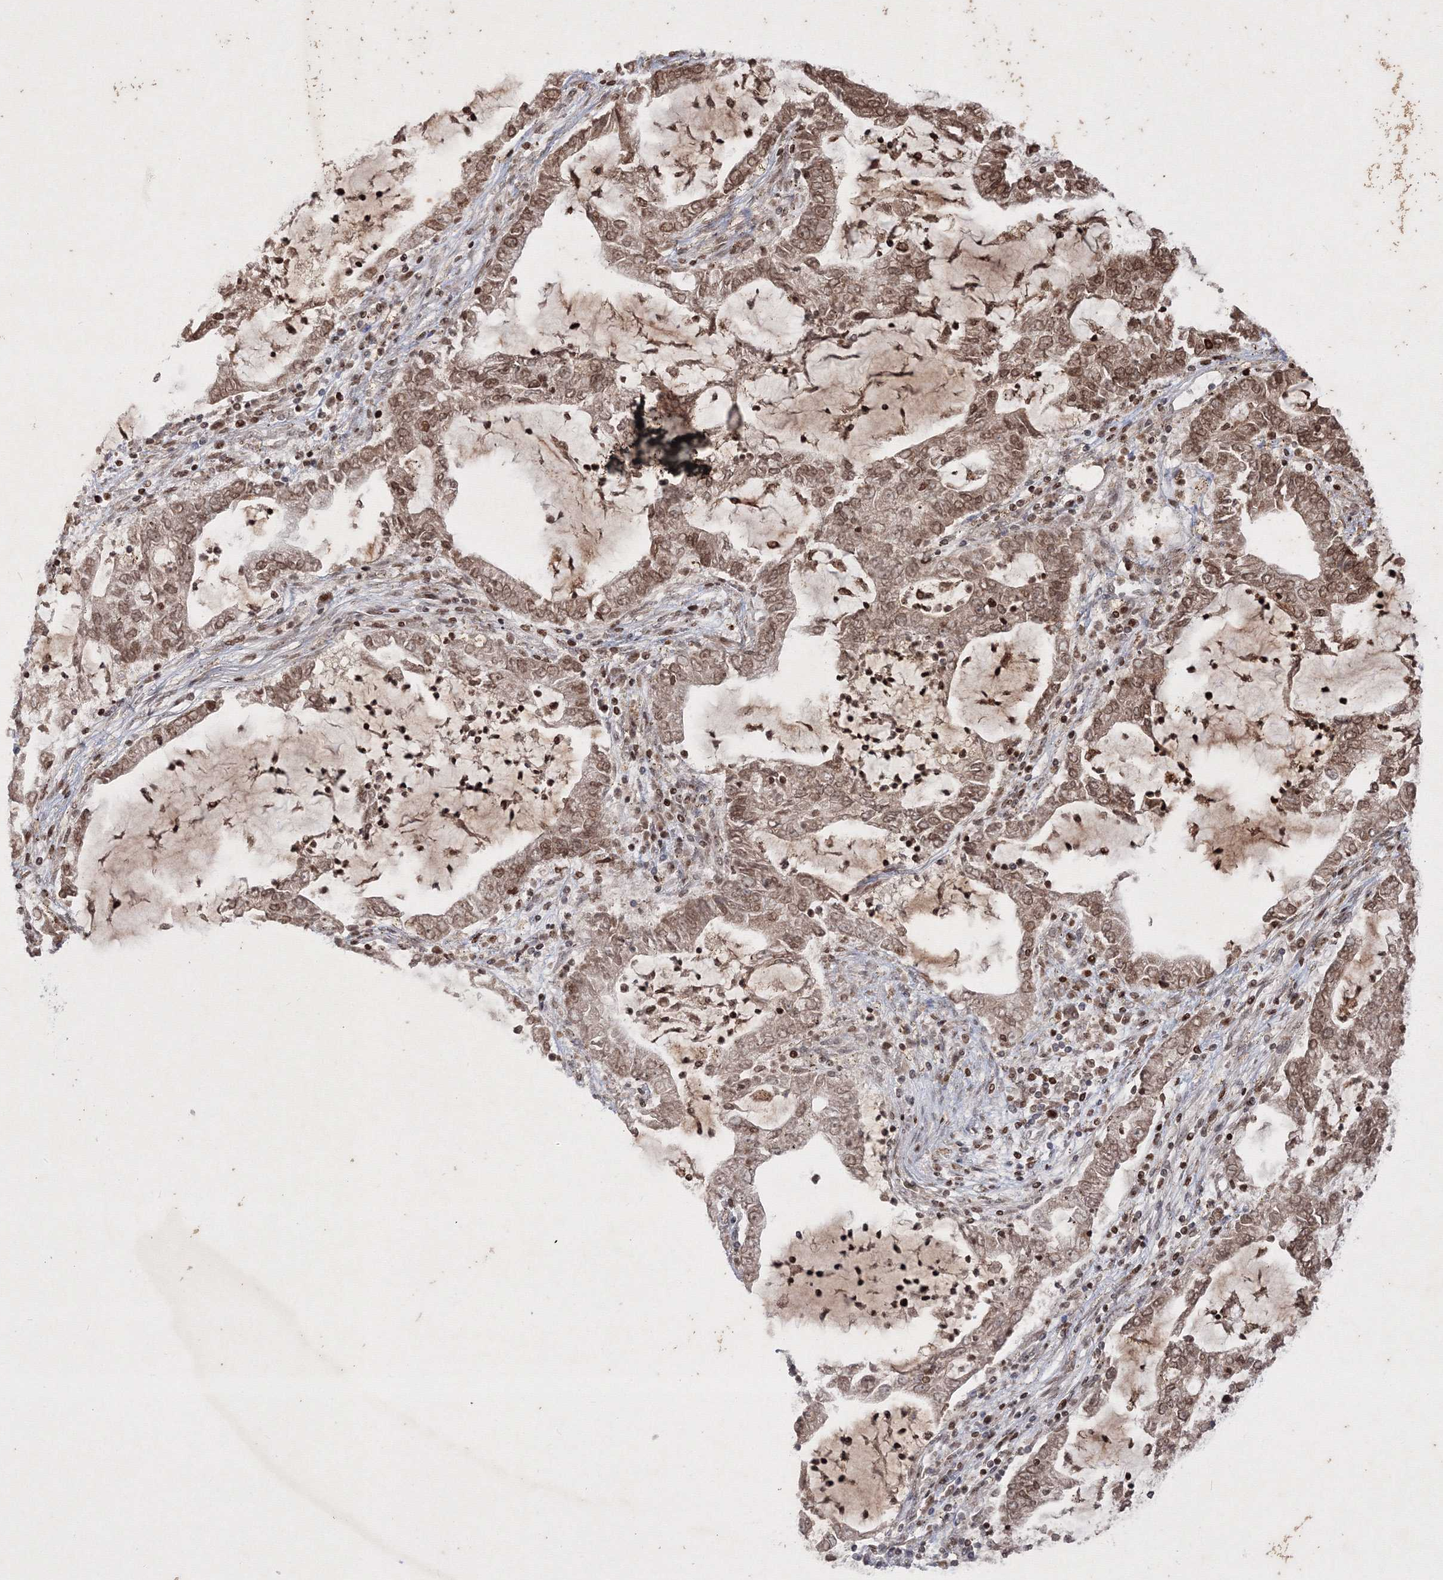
{"staining": {"intensity": "moderate", "quantity": ">75%", "location": "nuclear"}, "tissue": "lung cancer", "cell_type": "Tumor cells", "image_type": "cancer", "snomed": [{"axis": "morphology", "description": "Adenocarcinoma, NOS"}, {"axis": "topography", "description": "Lung"}], "caption": "Tumor cells exhibit medium levels of moderate nuclear positivity in approximately >75% of cells in human lung cancer. (Stains: DAB (3,3'-diaminobenzidine) in brown, nuclei in blue, Microscopy: brightfield microscopy at high magnification).", "gene": "TAB1", "patient": {"sex": "female", "age": 51}}